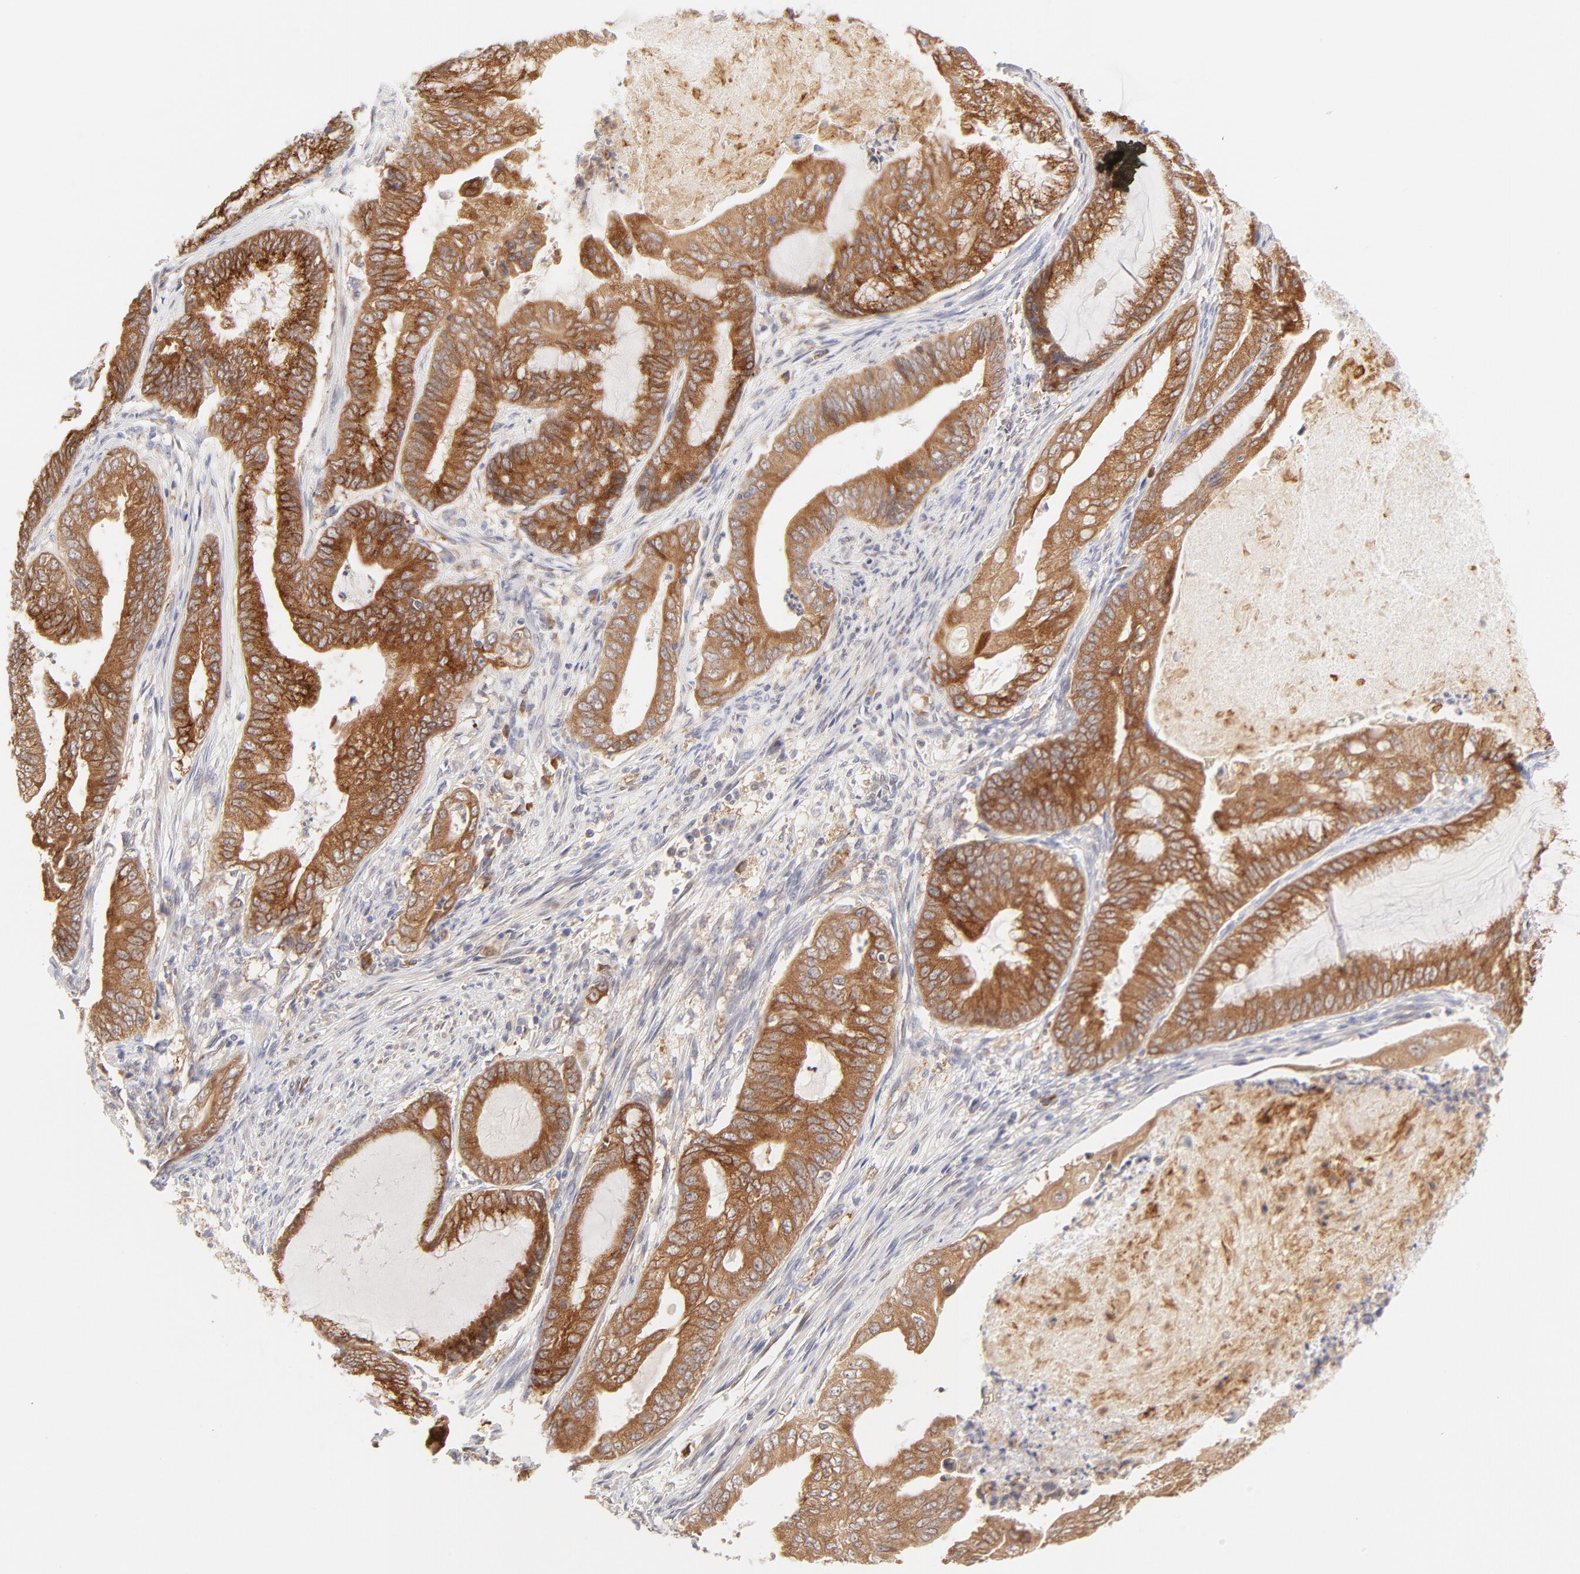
{"staining": {"intensity": "strong", "quantity": ">75%", "location": "cytoplasmic/membranous"}, "tissue": "endometrial cancer", "cell_type": "Tumor cells", "image_type": "cancer", "snomed": [{"axis": "morphology", "description": "Adenocarcinoma, NOS"}, {"axis": "topography", "description": "Endometrium"}], "caption": "Immunohistochemical staining of human endometrial cancer displays strong cytoplasmic/membranous protein positivity in approximately >75% of tumor cells.", "gene": "RPS6KA1", "patient": {"sex": "female", "age": 63}}